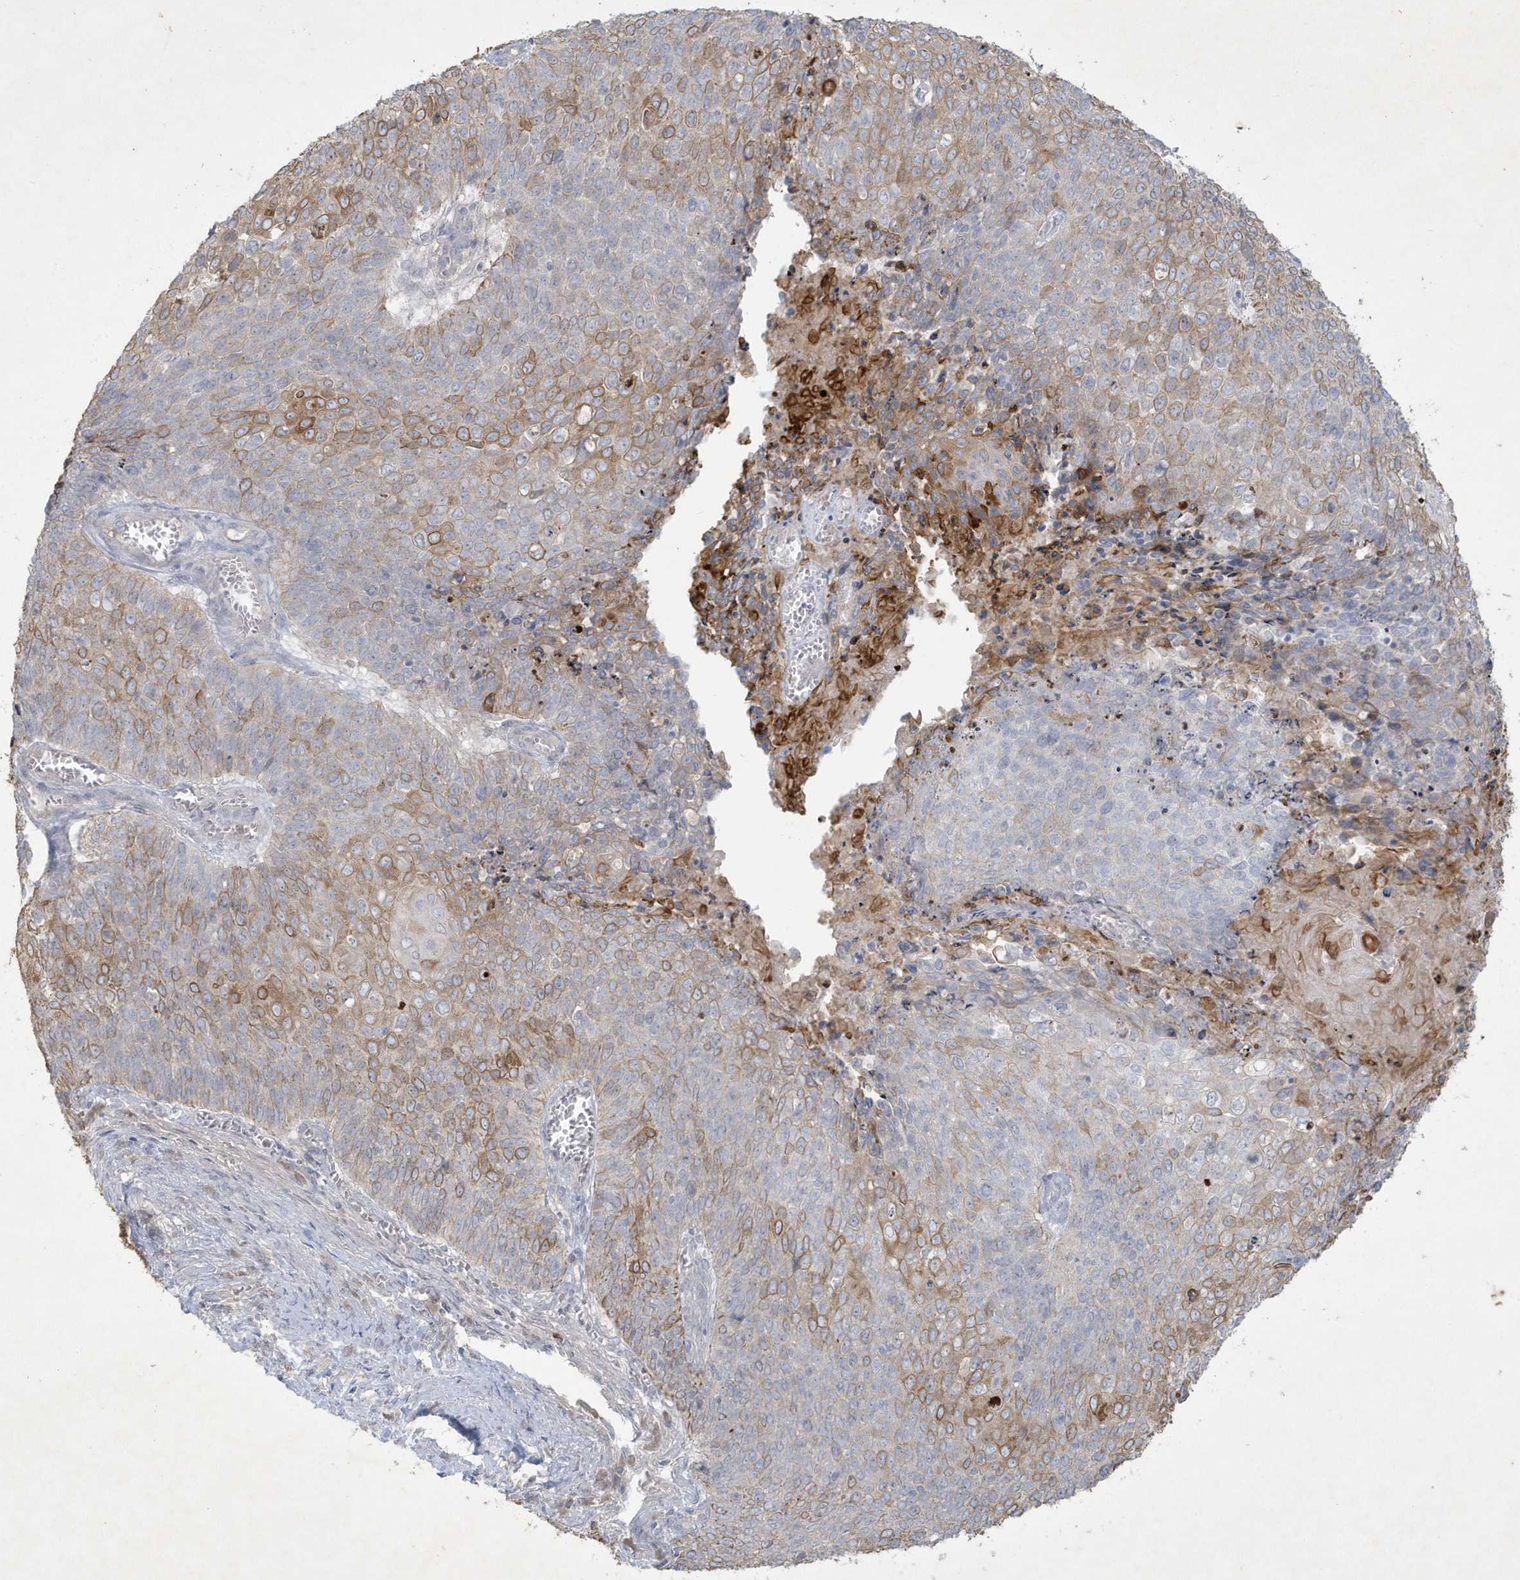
{"staining": {"intensity": "moderate", "quantity": "25%-75%", "location": "cytoplasmic/membranous"}, "tissue": "cervical cancer", "cell_type": "Tumor cells", "image_type": "cancer", "snomed": [{"axis": "morphology", "description": "Squamous cell carcinoma, NOS"}, {"axis": "topography", "description": "Cervix"}], "caption": "Protein expression analysis of human cervical squamous cell carcinoma reveals moderate cytoplasmic/membranous positivity in about 25%-75% of tumor cells.", "gene": "CCDC24", "patient": {"sex": "female", "age": 39}}